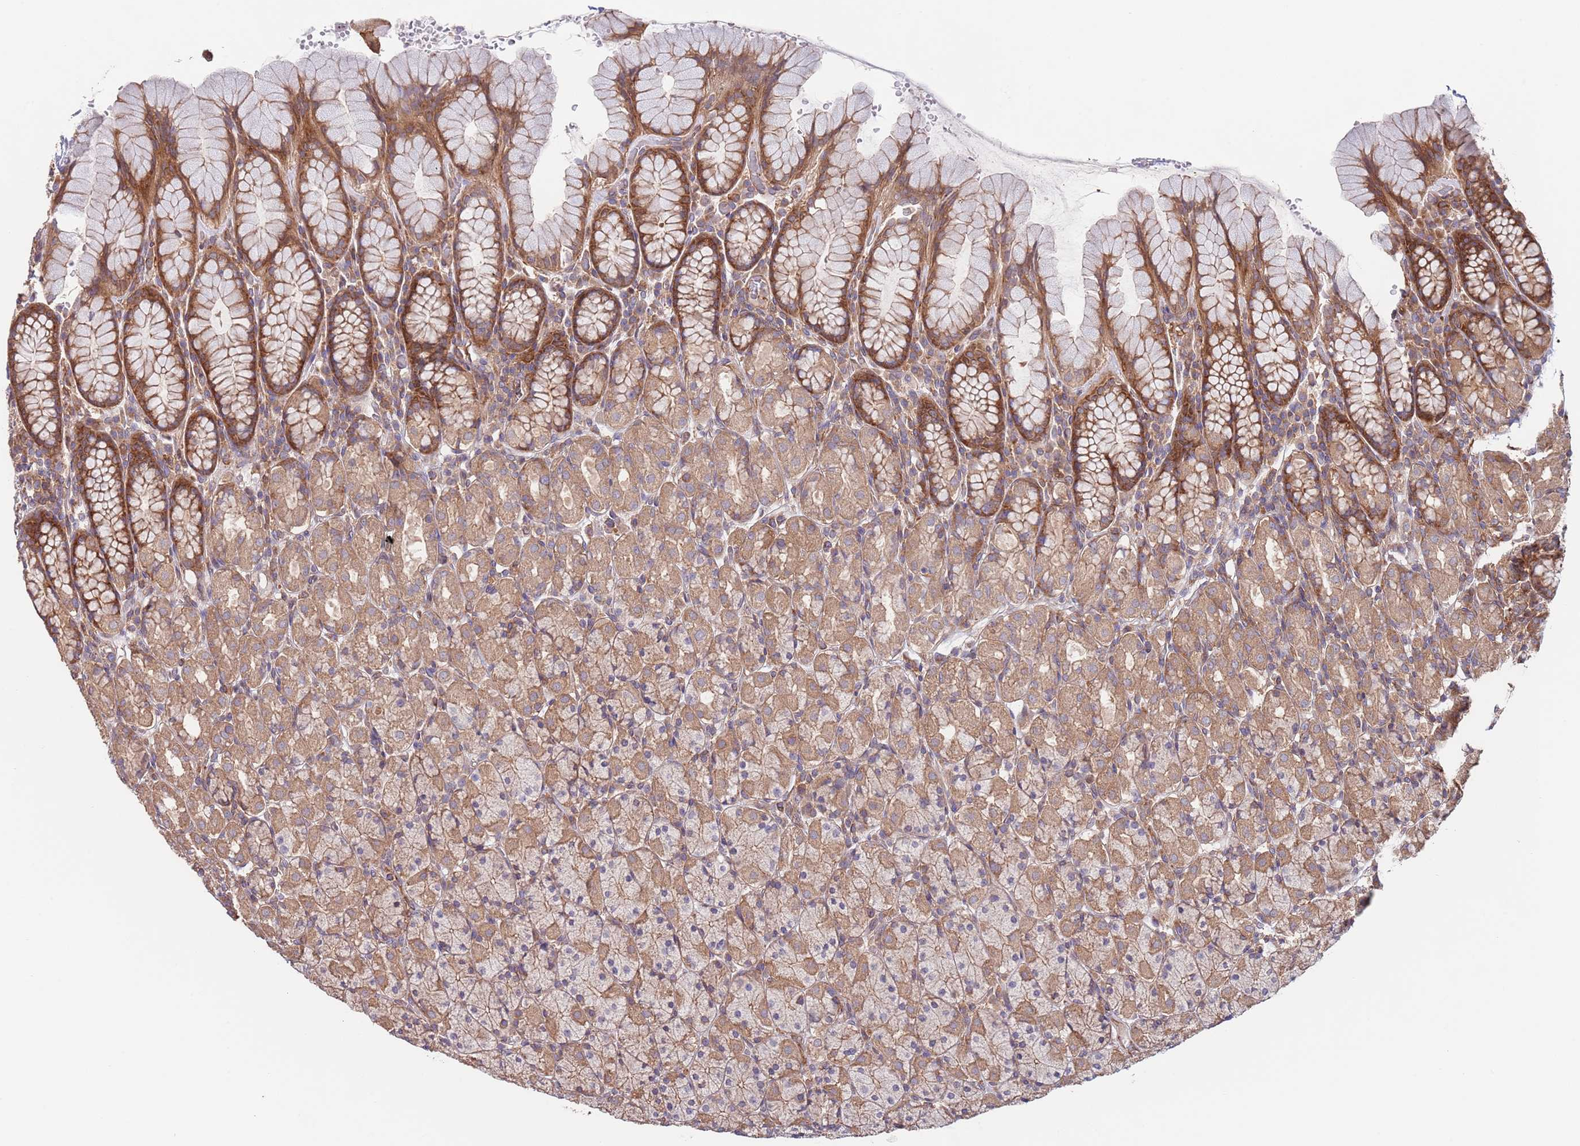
{"staining": {"intensity": "moderate", "quantity": ">75%", "location": "cytoplasmic/membranous"}, "tissue": "stomach", "cell_type": "Glandular cells", "image_type": "normal", "snomed": [{"axis": "morphology", "description": "Normal tissue, NOS"}, {"axis": "topography", "description": "Stomach, upper"}, {"axis": "topography", "description": "Stomach"}], "caption": "Protein analysis of normal stomach demonstrates moderate cytoplasmic/membranous staining in about >75% of glandular cells.", "gene": "RNF19B", "patient": {"sex": "male", "age": 62}}